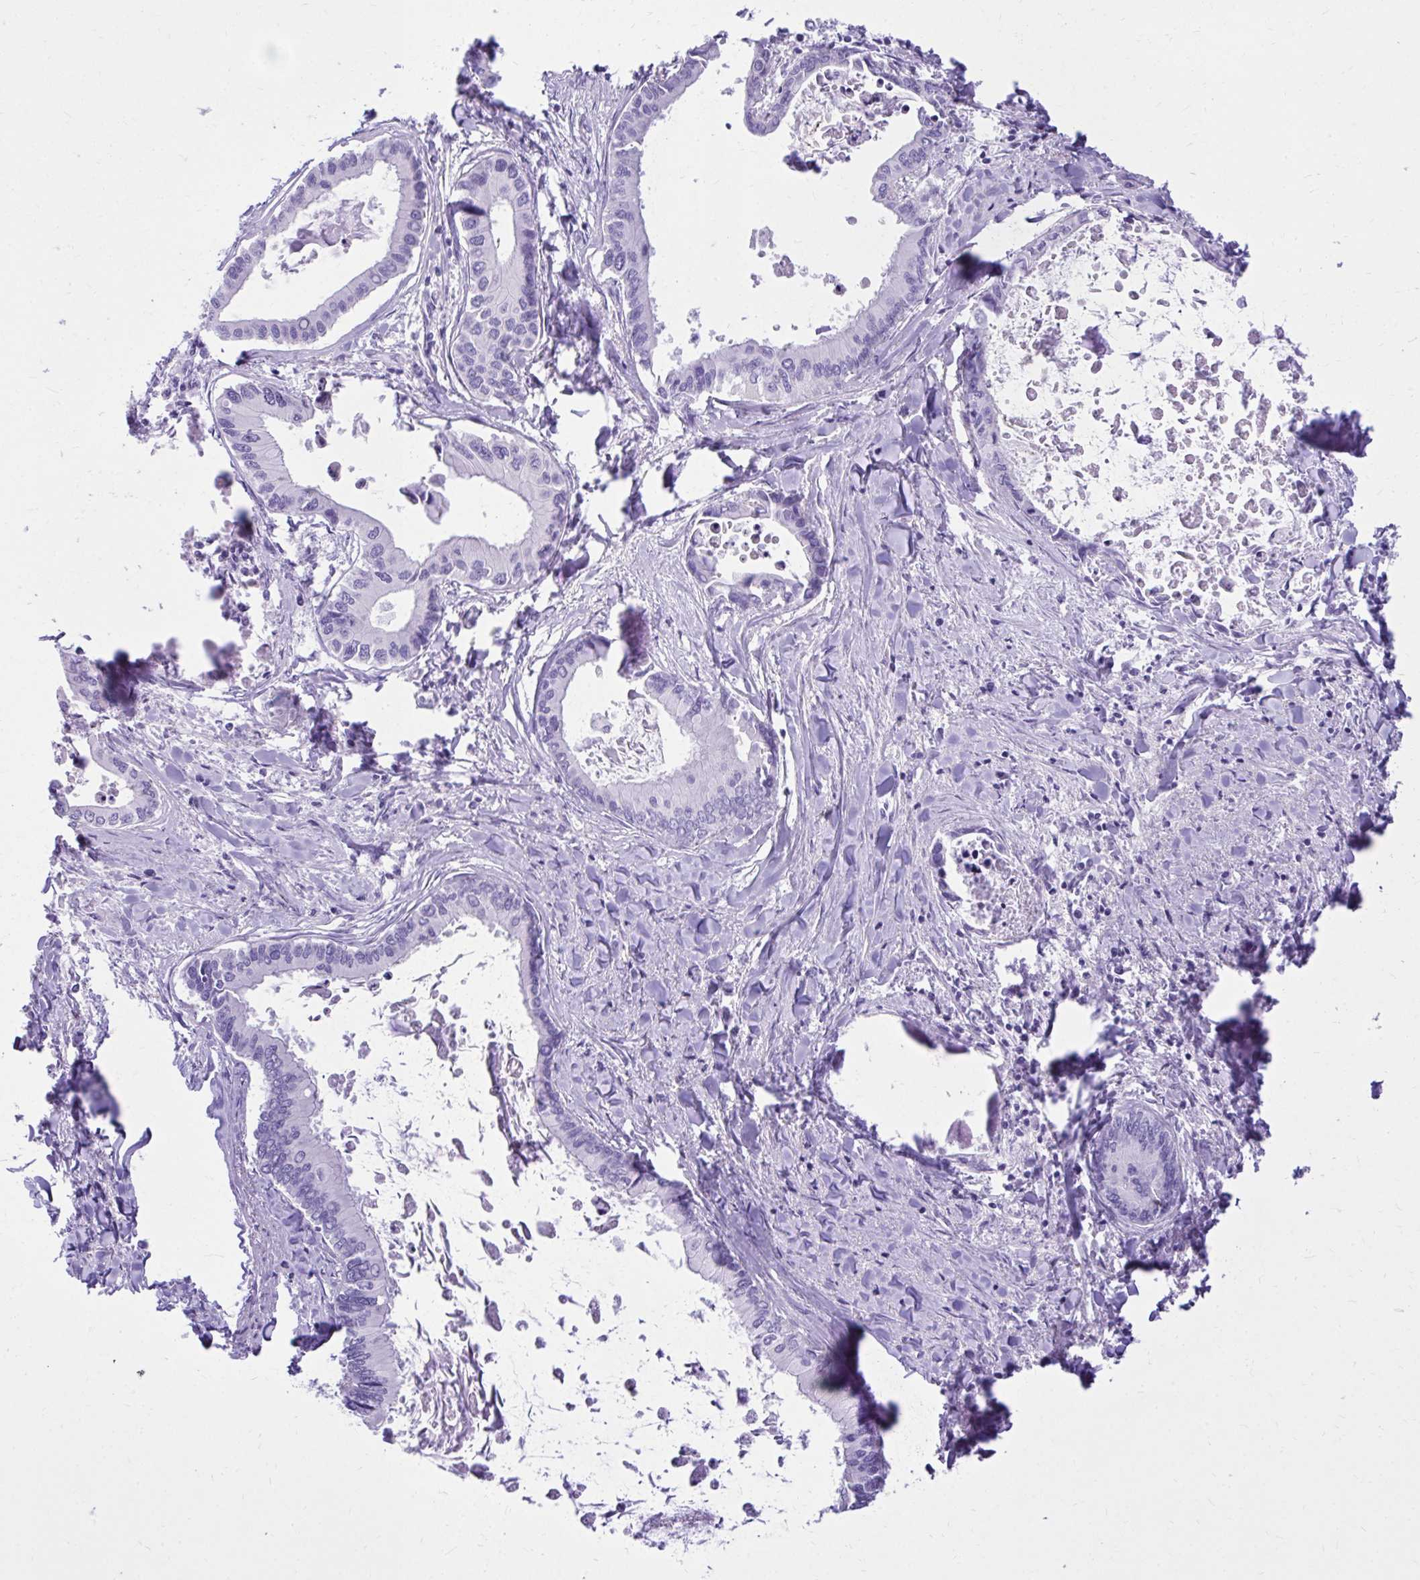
{"staining": {"intensity": "negative", "quantity": "none", "location": "none"}, "tissue": "liver cancer", "cell_type": "Tumor cells", "image_type": "cancer", "snomed": [{"axis": "morphology", "description": "Cholangiocarcinoma"}, {"axis": "topography", "description": "Liver"}], "caption": "The photomicrograph demonstrates no significant expression in tumor cells of liver cholangiocarcinoma. (Immunohistochemistry, brightfield microscopy, high magnification).", "gene": "PELI3", "patient": {"sex": "male", "age": 66}}